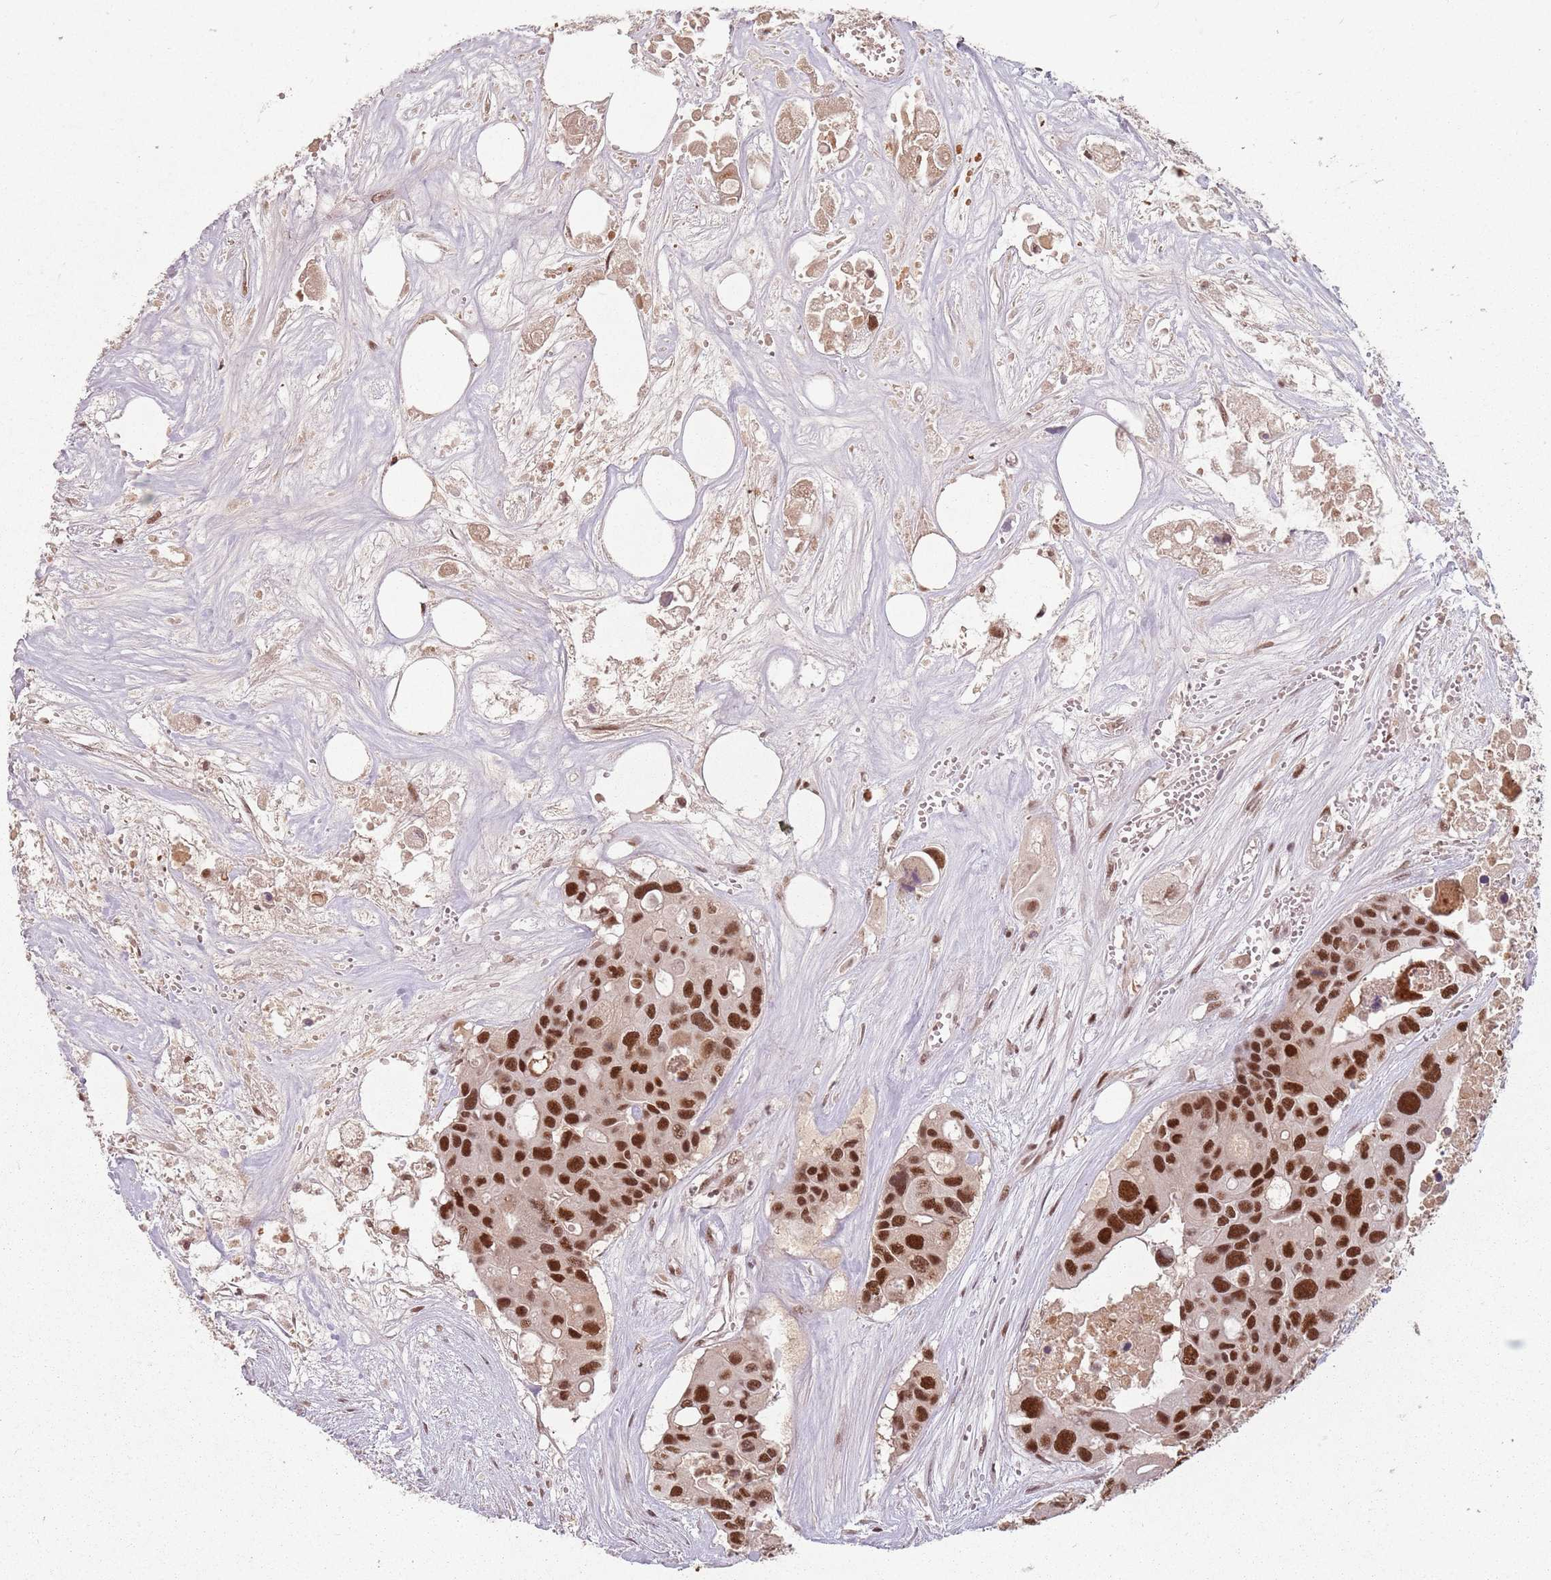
{"staining": {"intensity": "strong", "quantity": ">75%", "location": "nuclear"}, "tissue": "colorectal cancer", "cell_type": "Tumor cells", "image_type": "cancer", "snomed": [{"axis": "morphology", "description": "Adenocarcinoma, NOS"}, {"axis": "topography", "description": "Colon"}], "caption": "The micrograph displays staining of colorectal adenocarcinoma, revealing strong nuclear protein staining (brown color) within tumor cells. The staining is performed using DAB brown chromogen to label protein expression. The nuclei are counter-stained blue using hematoxylin.", "gene": "NCBP1", "patient": {"sex": "male", "age": 77}}